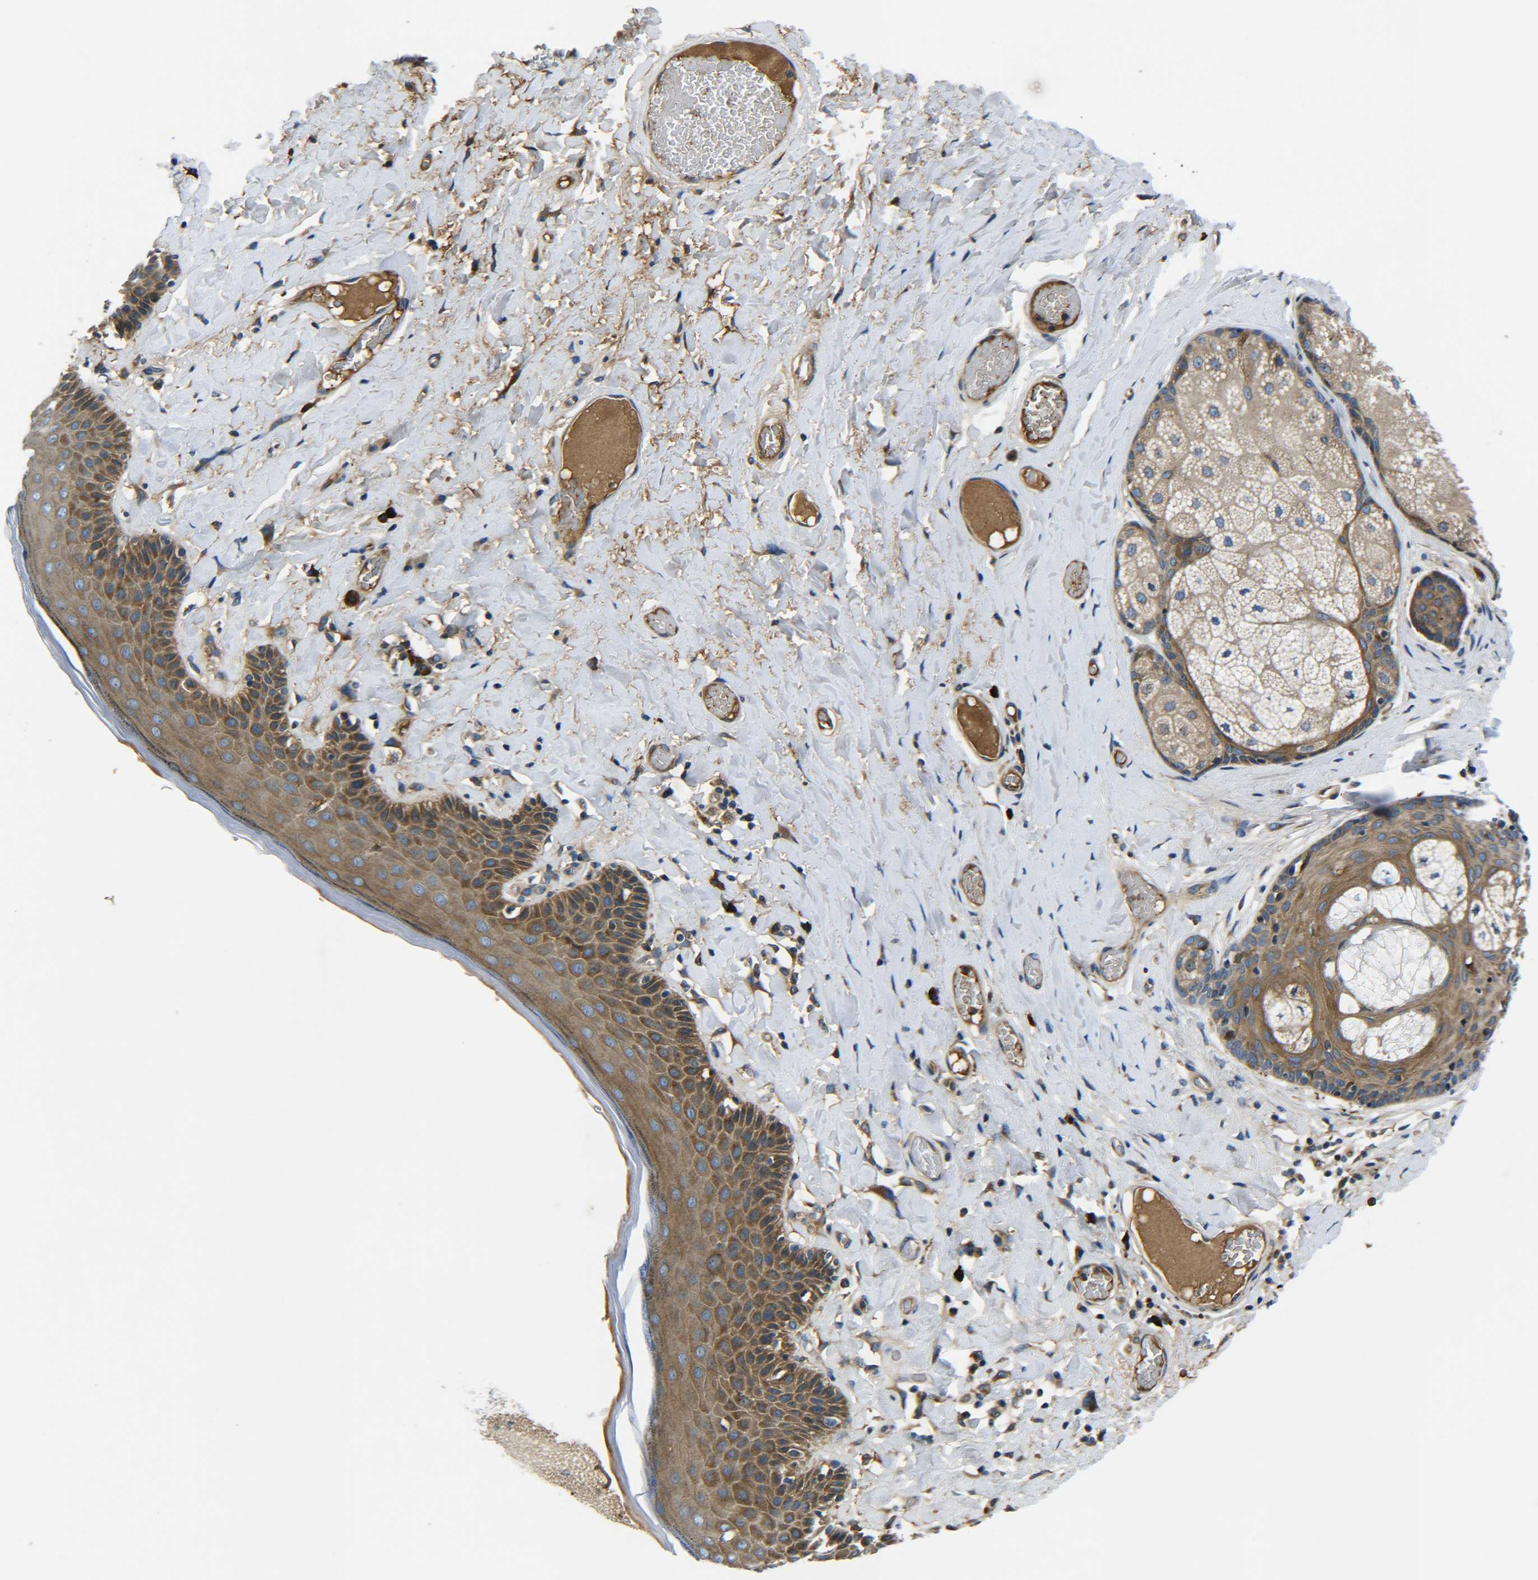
{"staining": {"intensity": "moderate", "quantity": ">75%", "location": "cytoplasmic/membranous"}, "tissue": "skin", "cell_type": "Epidermal cells", "image_type": "normal", "snomed": [{"axis": "morphology", "description": "Normal tissue, NOS"}, {"axis": "topography", "description": "Anal"}], "caption": "Human skin stained with a brown dye reveals moderate cytoplasmic/membranous positive positivity in about >75% of epidermal cells.", "gene": "RAB1B", "patient": {"sex": "male", "age": 69}}